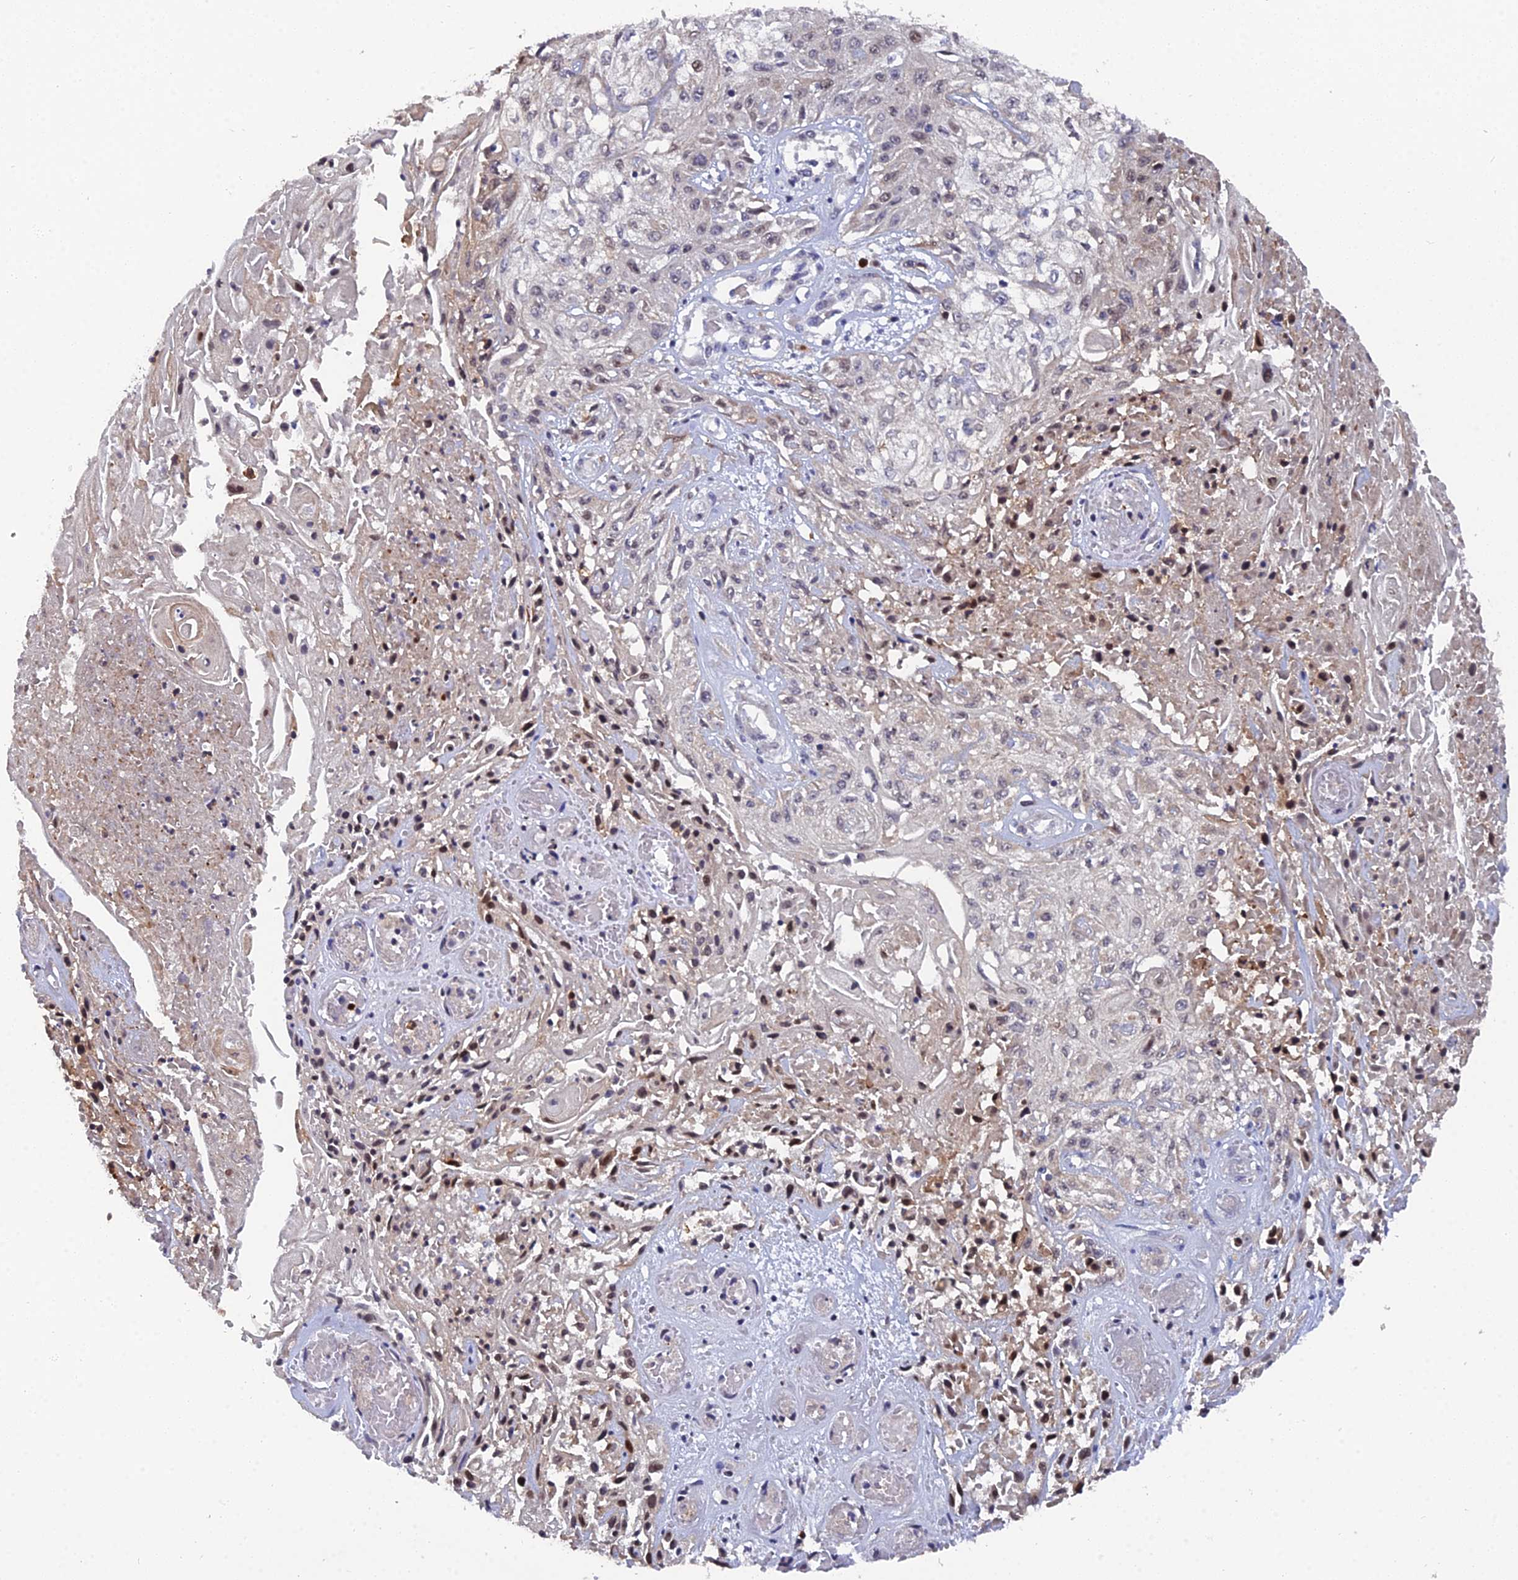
{"staining": {"intensity": "negative", "quantity": "none", "location": "none"}, "tissue": "skin cancer", "cell_type": "Tumor cells", "image_type": "cancer", "snomed": [{"axis": "morphology", "description": "Squamous cell carcinoma, NOS"}, {"axis": "morphology", "description": "Squamous cell carcinoma, metastatic, NOS"}, {"axis": "topography", "description": "Skin"}, {"axis": "topography", "description": "Lymph node"}], "caption": "A micrograph of human skin cancer is negative for staining in tumor cells. (DAB (3,3'-diaminobenzidine) immunohistochemistry with hematoxylin counter stain).", "gene": "GALK2", "patient": {"sex": "male", "age": 75}}